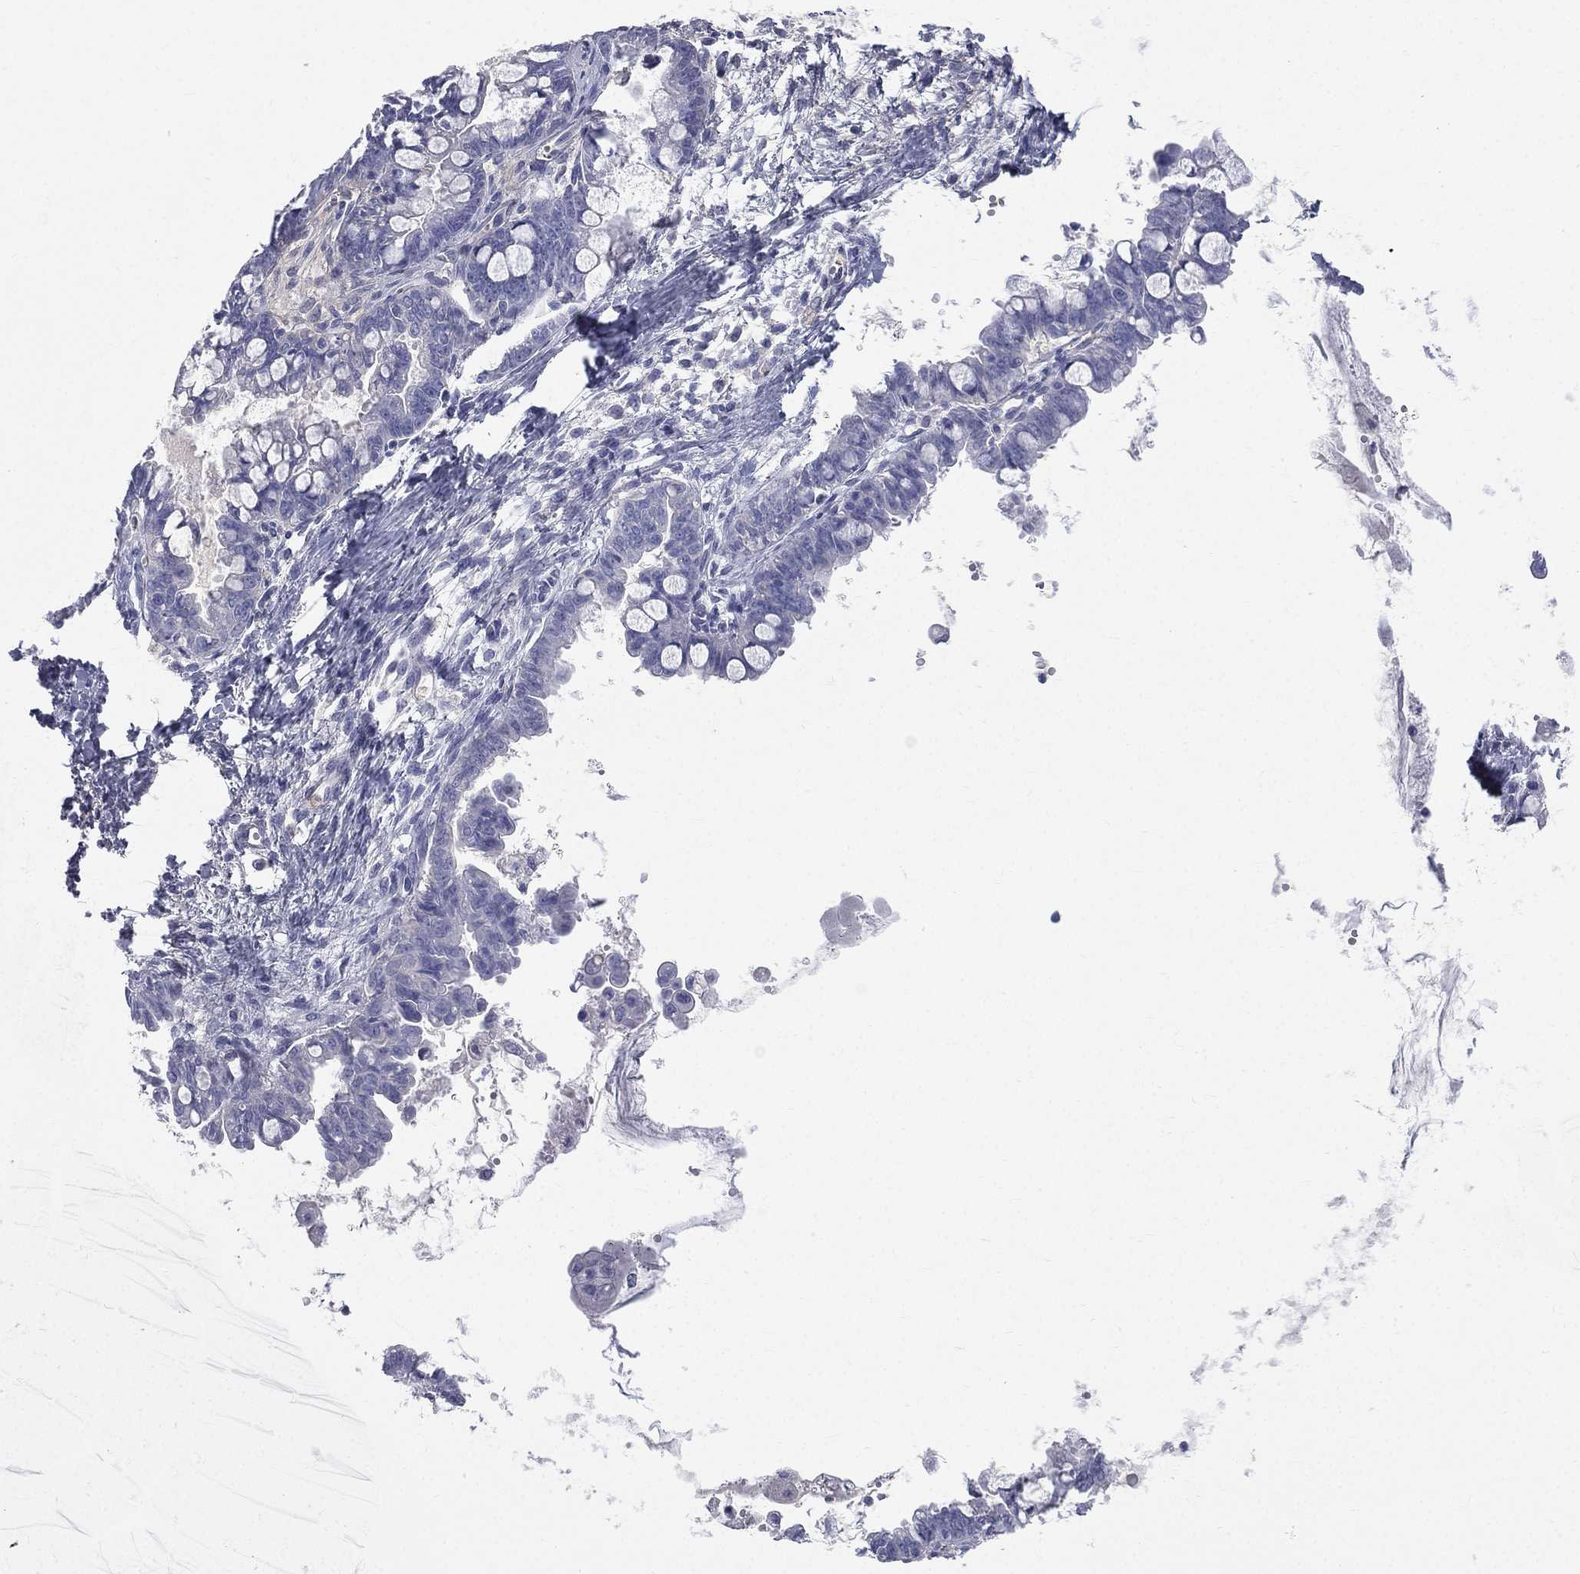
{"staining": {"intensity": "negative", "quantity": "none", "location": "none"}, "tissue": "ovarian cancer", "cell_type": "Tumor cells", "image_type": "cancer", "snomed": [{"axis": "morphology", "description": "Cystadenocarcinoma, mucinous, NOS"}, {"axis": "topography", "description": "Ovary"}], "caption": "Mucinous cystadenocarcinoma (ovarian) was stained to show a protein in brown. There is no significant staining in tumor cells. (DAB (3,3'-diaminobenzidine) immunohistochemistry (IHC) visualized using brightfield microscopy, high magnification).", "gene": "HP", "patient": {"sex": "female", "age": 63}}